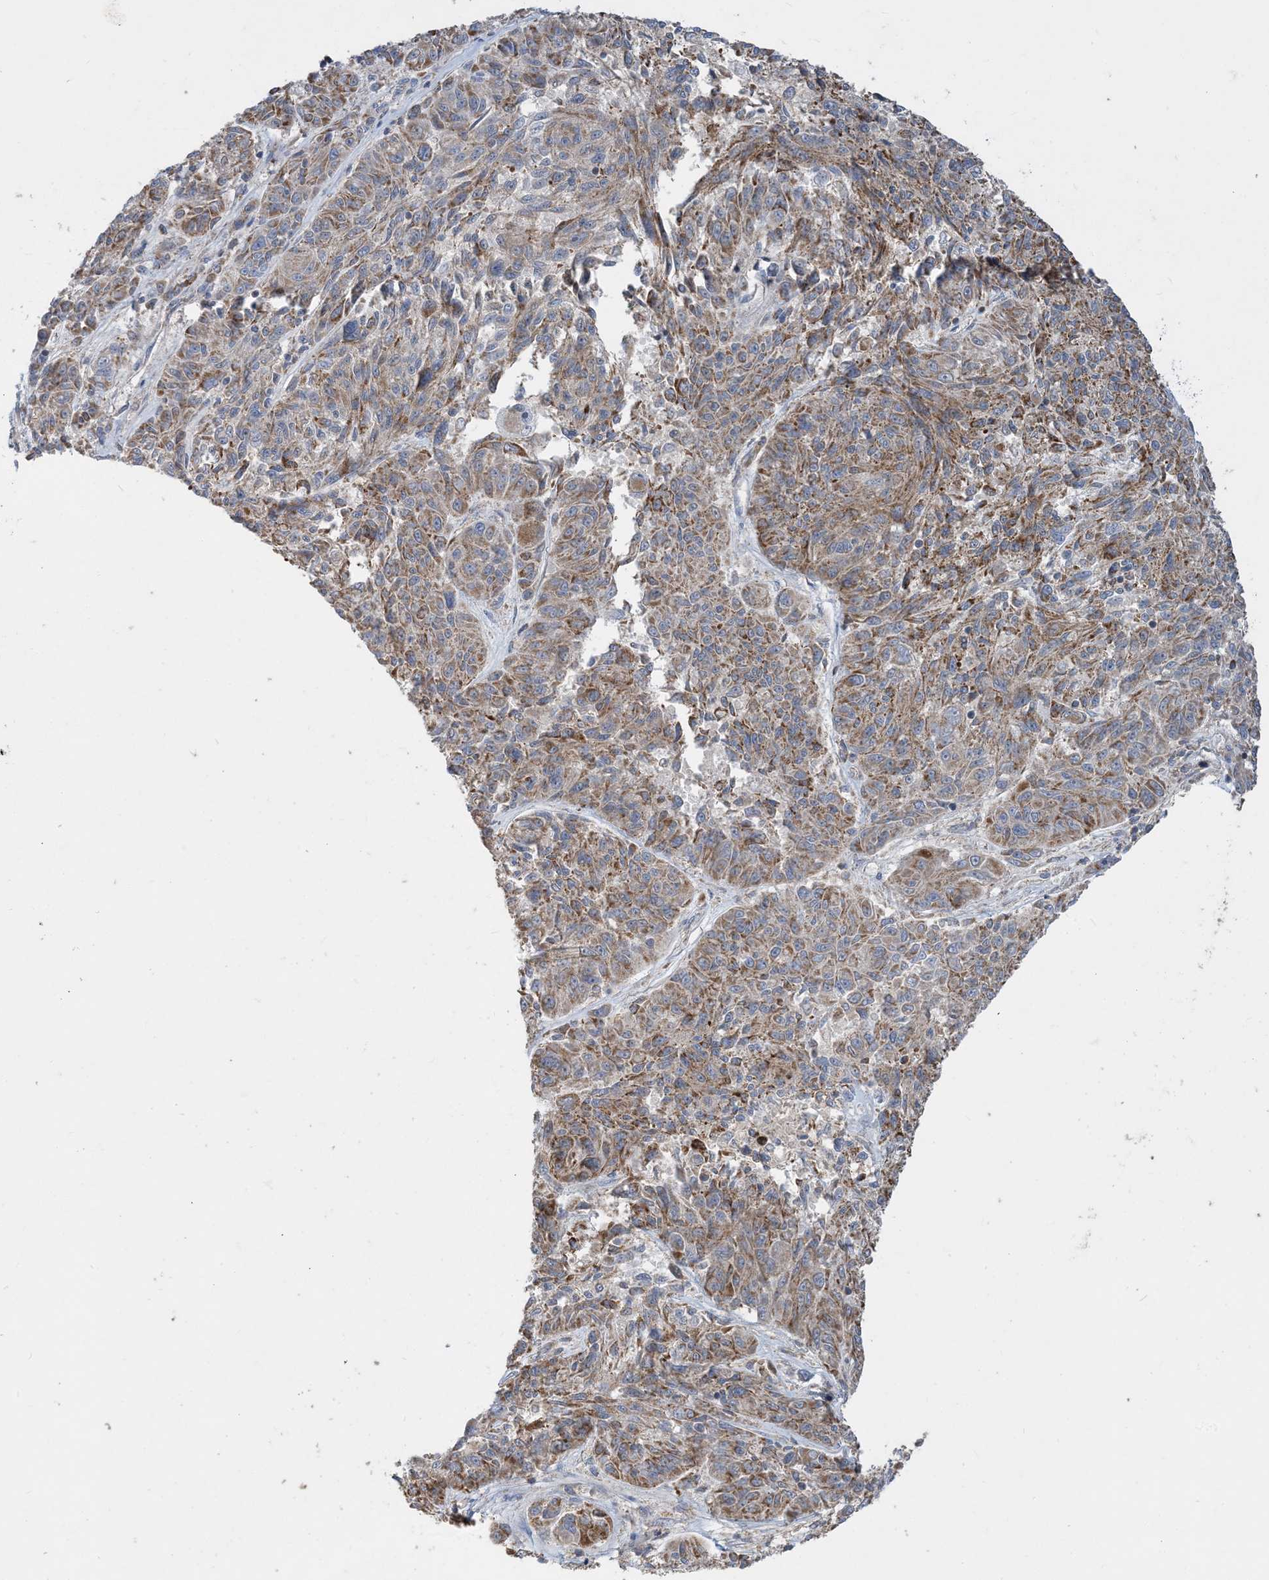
{"staining": {"intensity": "moderate", "quantity": ">75%", "location": "cytoplasmic/membranous"}, "tissue": "melanoma", "cell_type": "Tumor cells", "image_type": "cancer", "snomed": [{"axis": "morphology", "description": "Malignant melanoma, NOS"}, {"axis": "topography", "description": "Skin"}], "caption": "DAB immunohistochemical staining of melanoma shows moderate cytoplasmic/membranous protein staining in approximately >75% of tumor cells. The protein of interest is shown in brown color, while the nuclei are stained blue.", "gene": "ECHDC1", "patient": {"sex": "male", "age": 53}}